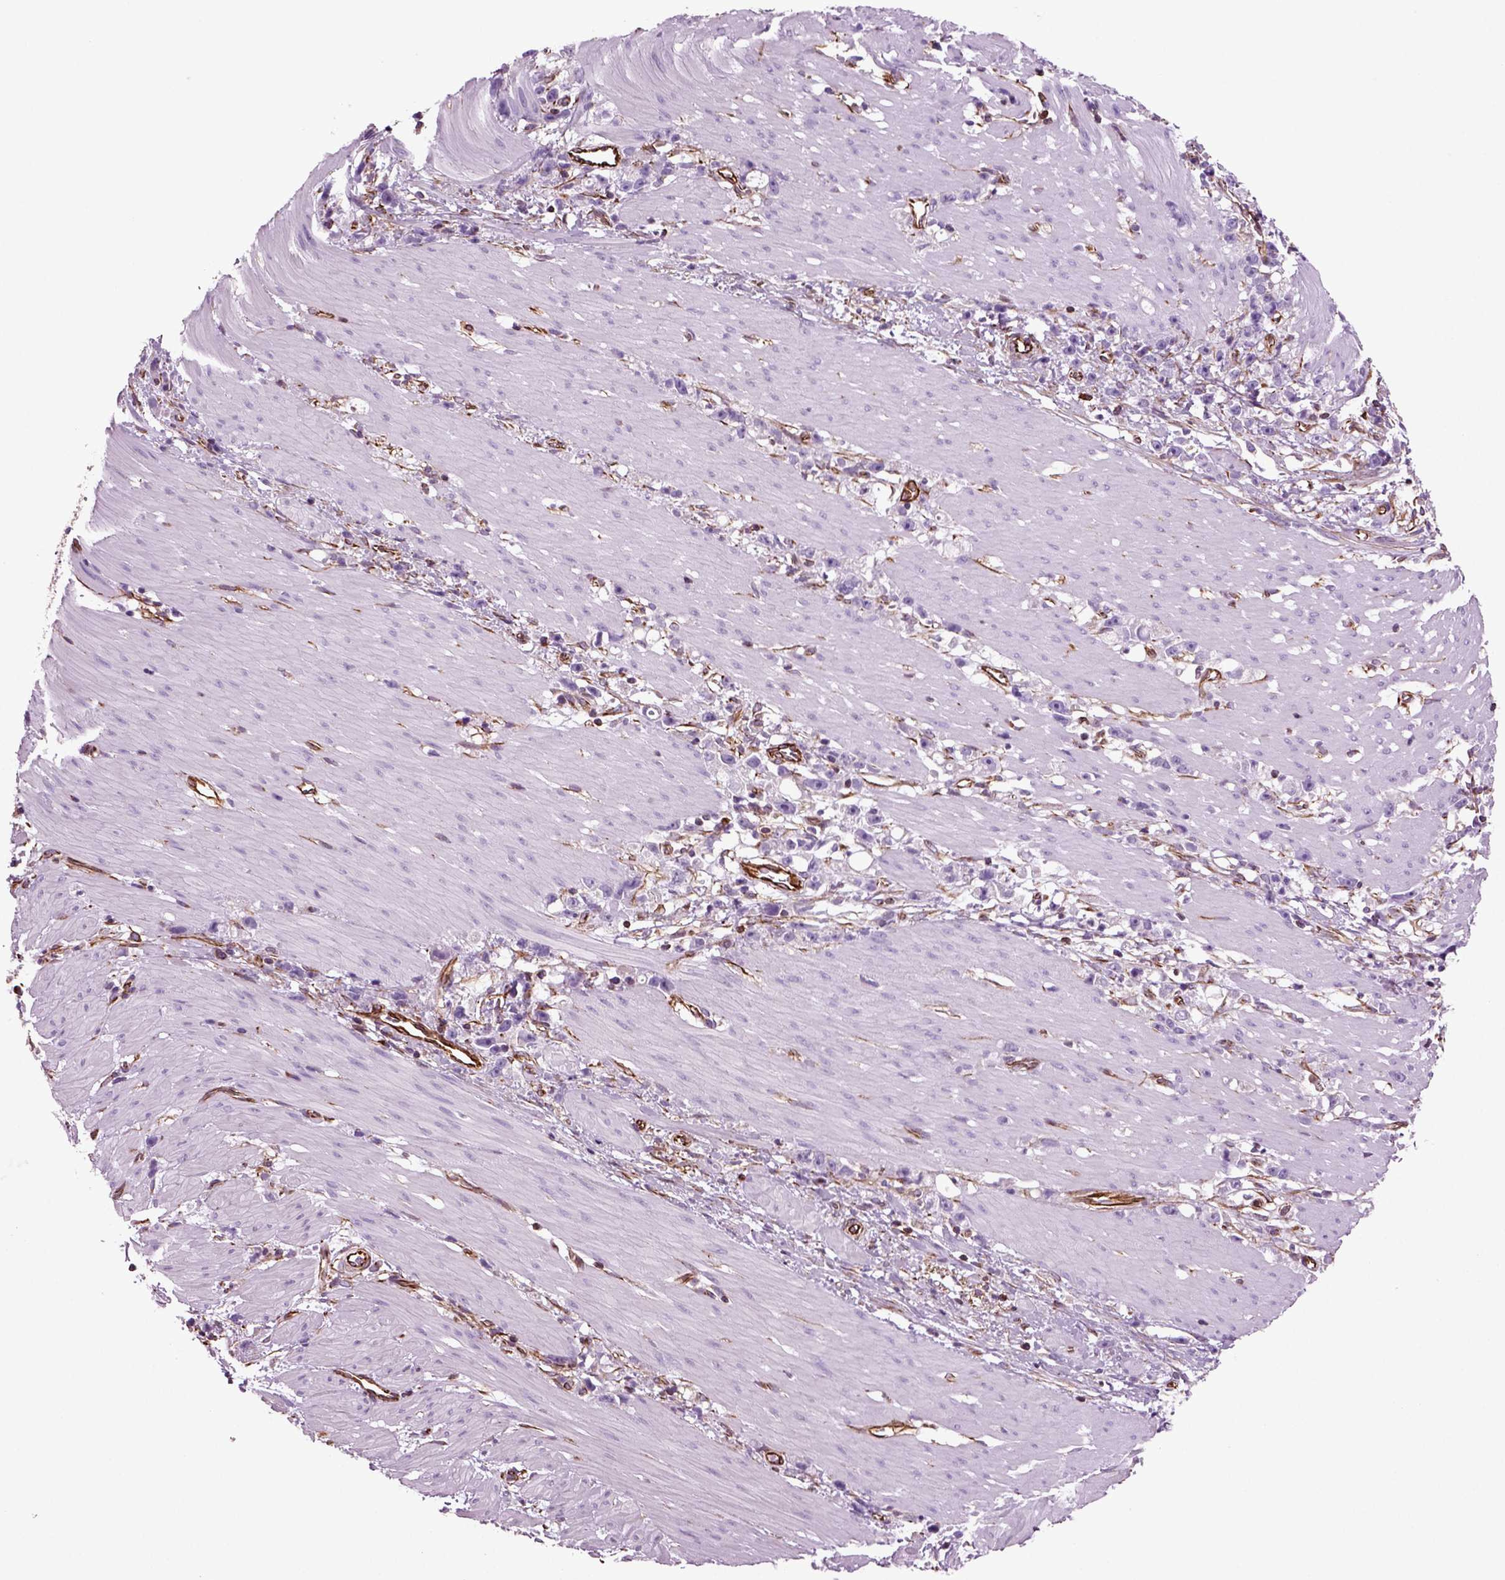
{"staining": {"intensity": "negative", "quantity": "none", "location": "none"}, "tissue": "stomach cancer", "cell_type": "Tumor cells", "image_type": "cancer", "snomed": [{"axis": "morphology", "description": "Adenocarcinoma, NOS"}, {"axis": "topography", "description": "Stomach"}], "caption": "A micrograph of adenocarcinoma (stomach) stained for a protein displays no brown staining in tumor cells.", "gene": "ACER3", "patient": {"sex": "female", "age": 59}}